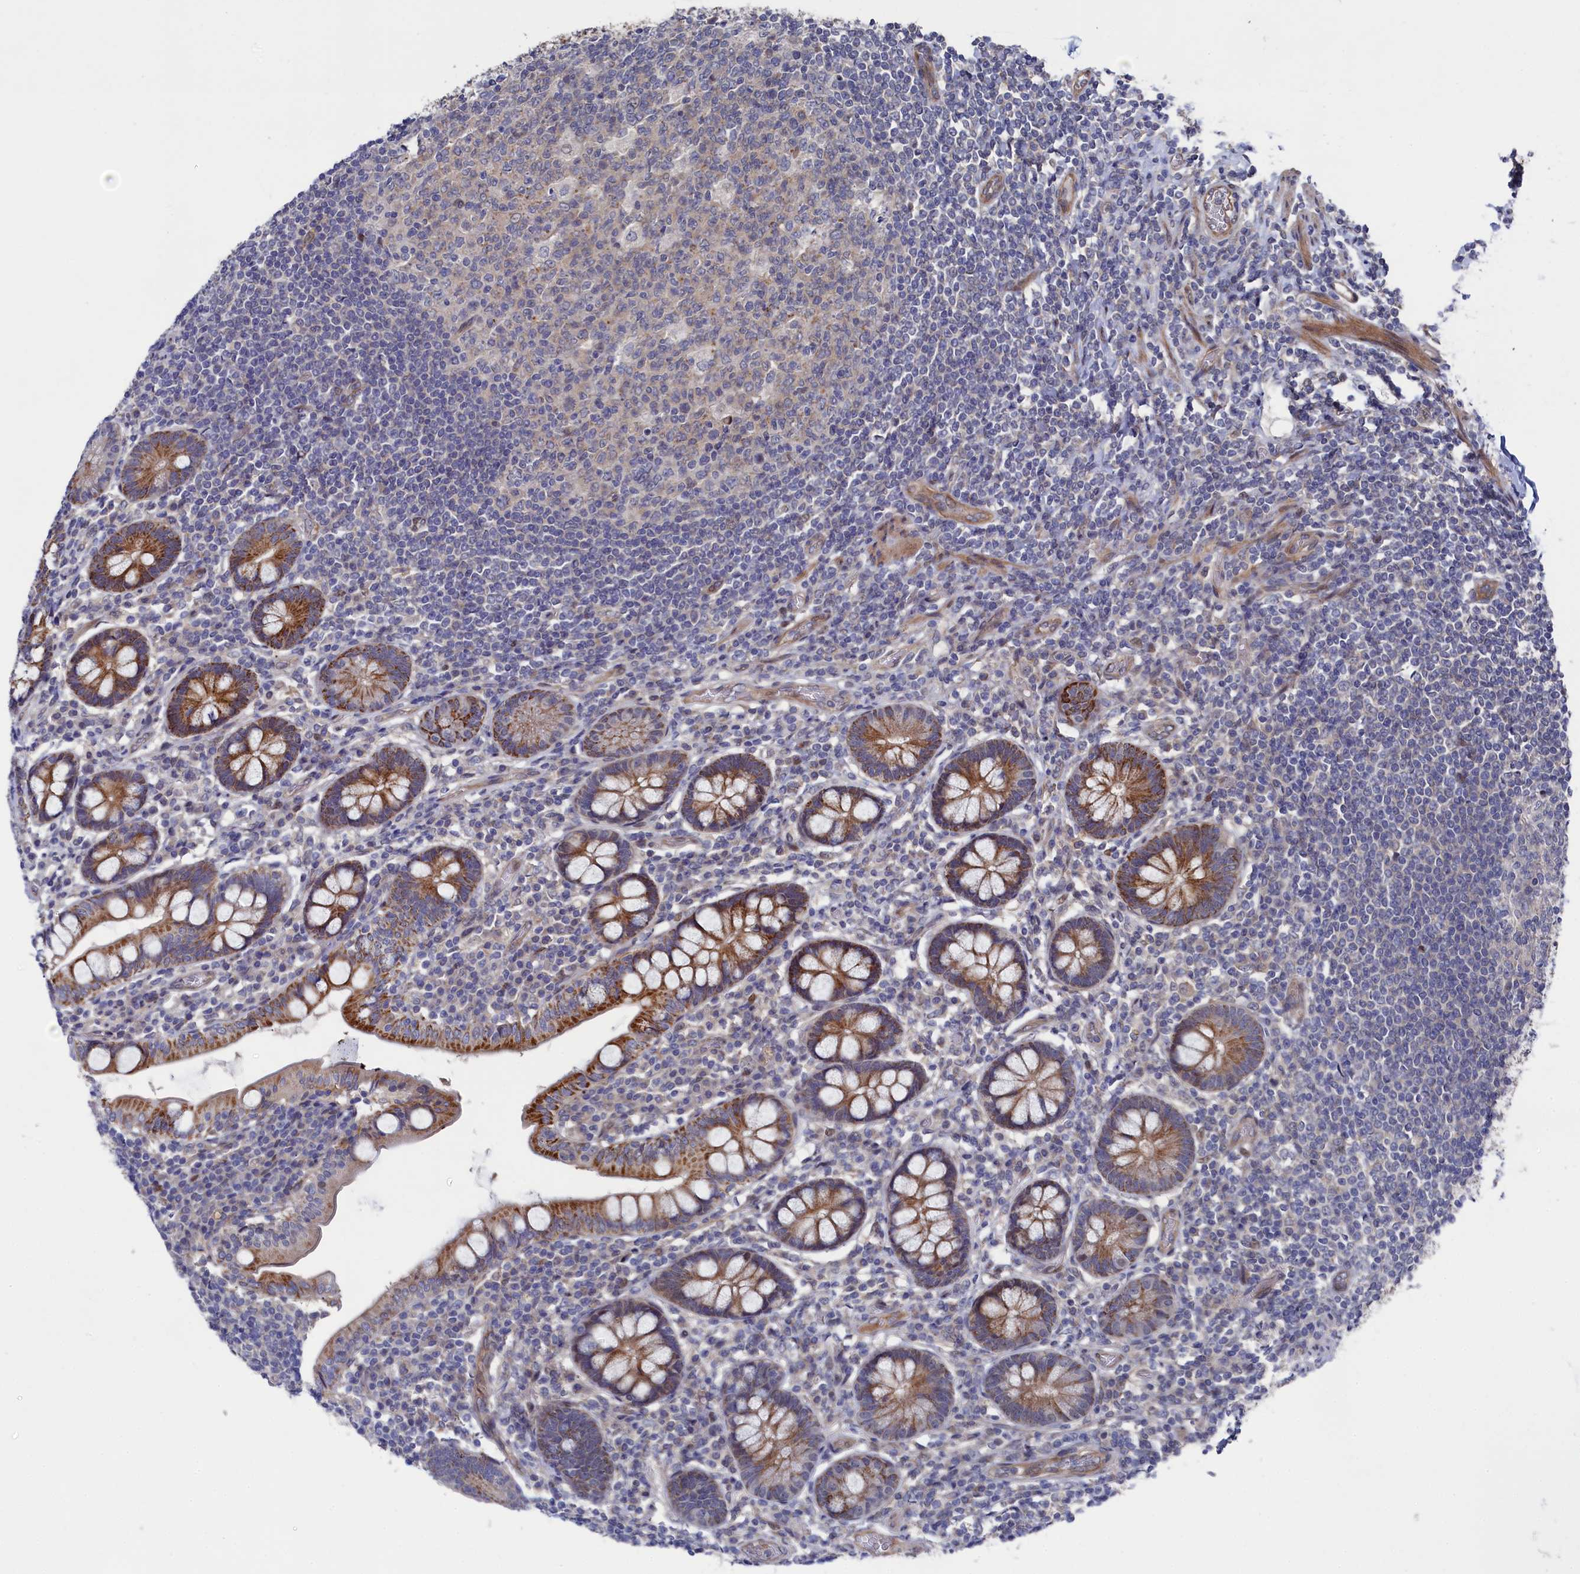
{"staining": {"intensity": "strong", "quantity": ">75%", "location": "cytoplasmic/membranous"}, "tissue": "small intestine", "cell_type": "Glandular cells", "image_type": "normal", "snomed": [{"axis": "morphology", "description": "Normal tissue, NOS"}, {"axis": "topography", "description": "Small intestine"}], "caption": "Unremarkable small intestine displays strong cytoplasmic/membranous staining in approximately >75% of glandular cells The staining was performed using DAB (3,3'-diaminobenzidine), with brown indicating positive protein expression. Nuclei are stained blue with hematoxylin..", "gene": "ZNF891", "patient": {"sex": "male", "age": 52}}